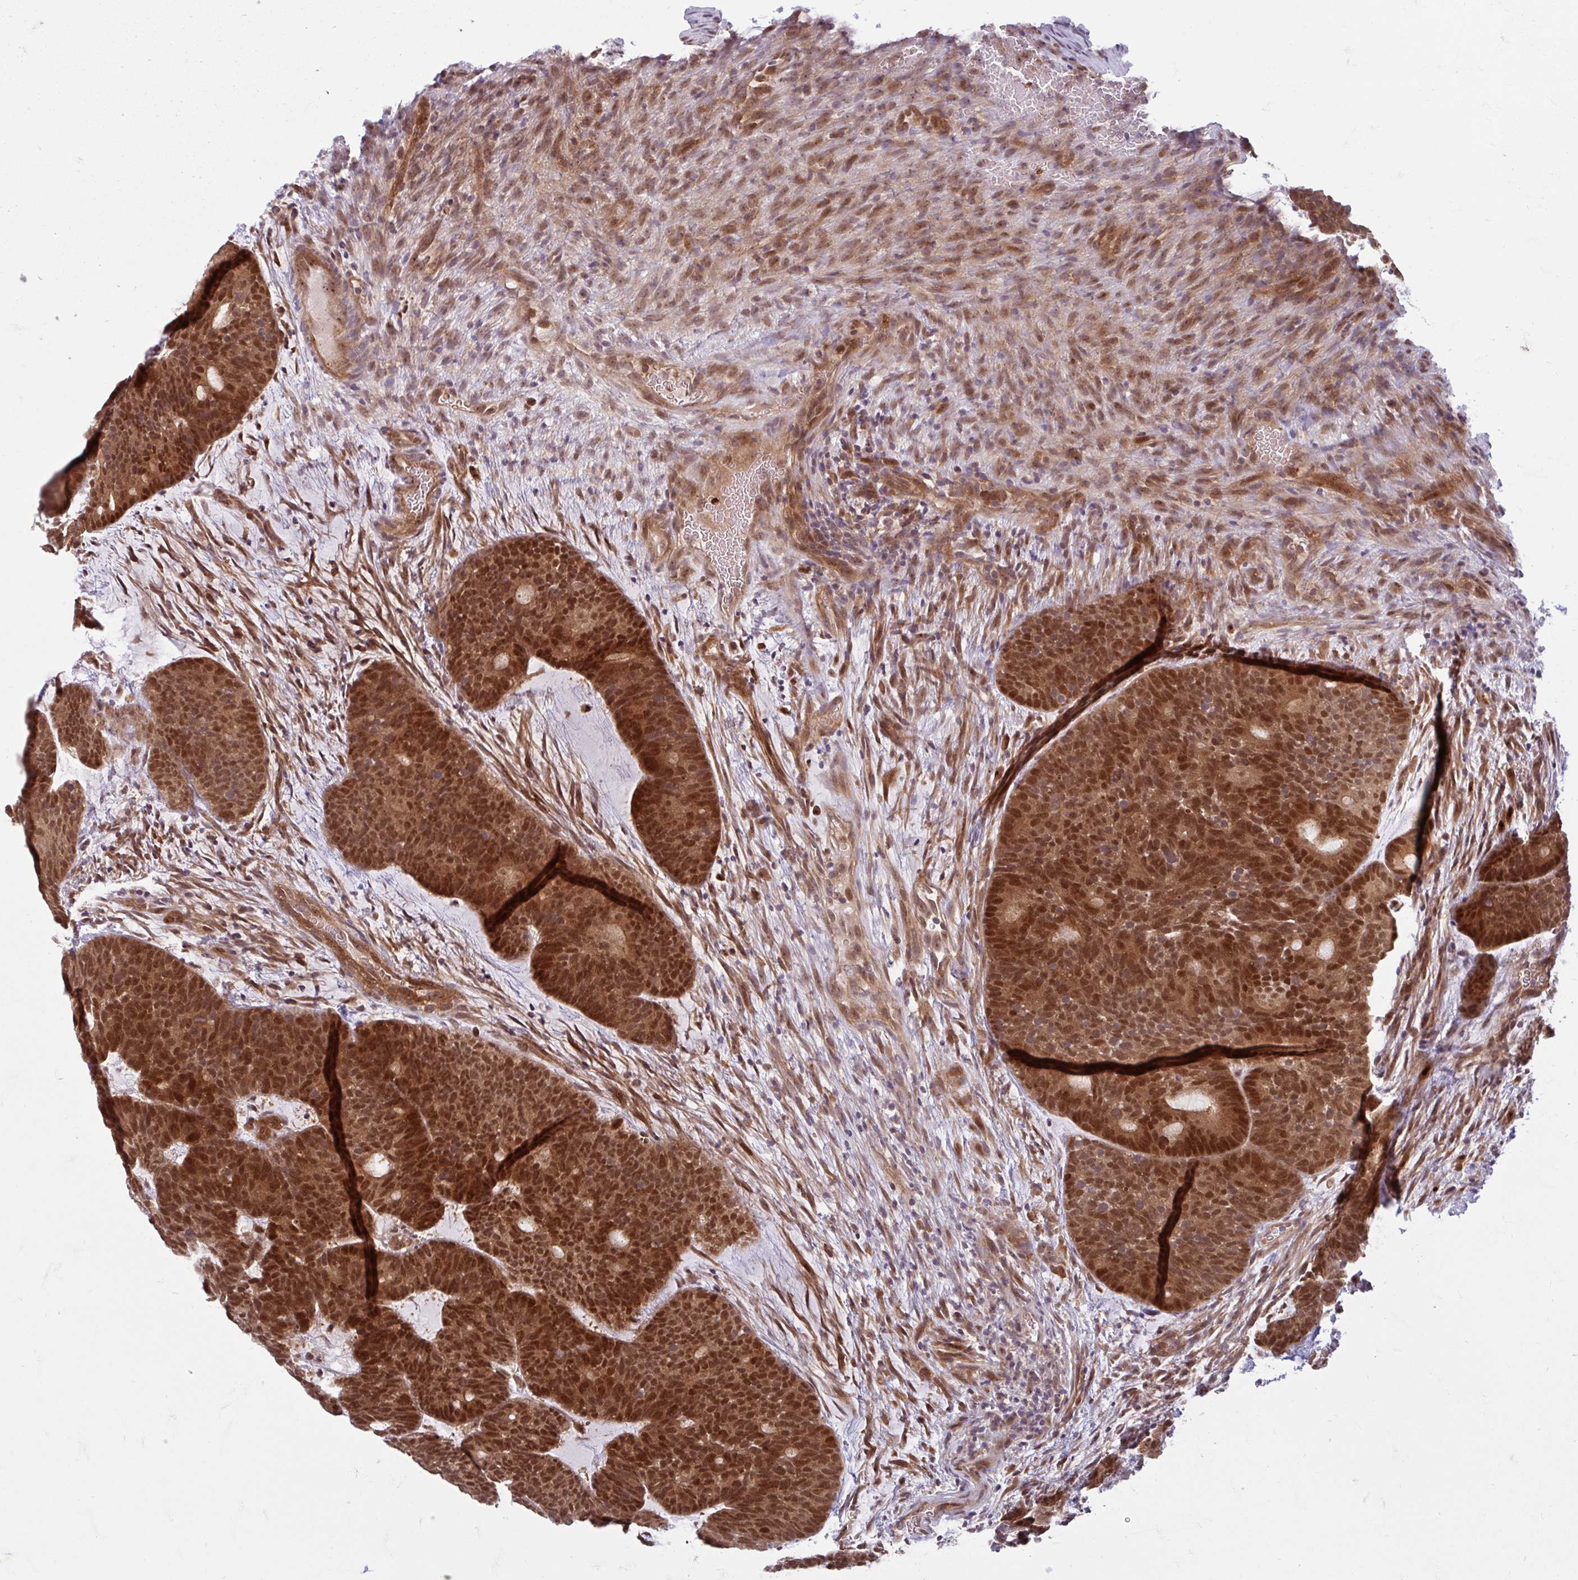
{"staining": {"intensity": "strong", "quantity": ">75%", "location": "cytoplasmic/membranous,nuclear"}, "tissue": "head and neck cancer", "cell_type": "Tumor cells", "image_type": "cancer", "snomed": [{"axis": "morphology", "description": "Adenocarcinoma, NOS"}, {"axis": "topography", "description": "Head-Neck"}], "caption": "The histopathology image exhibits a brown stain indicating the presence of a protein in the cytoplasmic/membranous and nuclear of tumor cells in head and neck cancer.", "gene": "HMBS", "patient": {"sex": "female", "age": 81}}